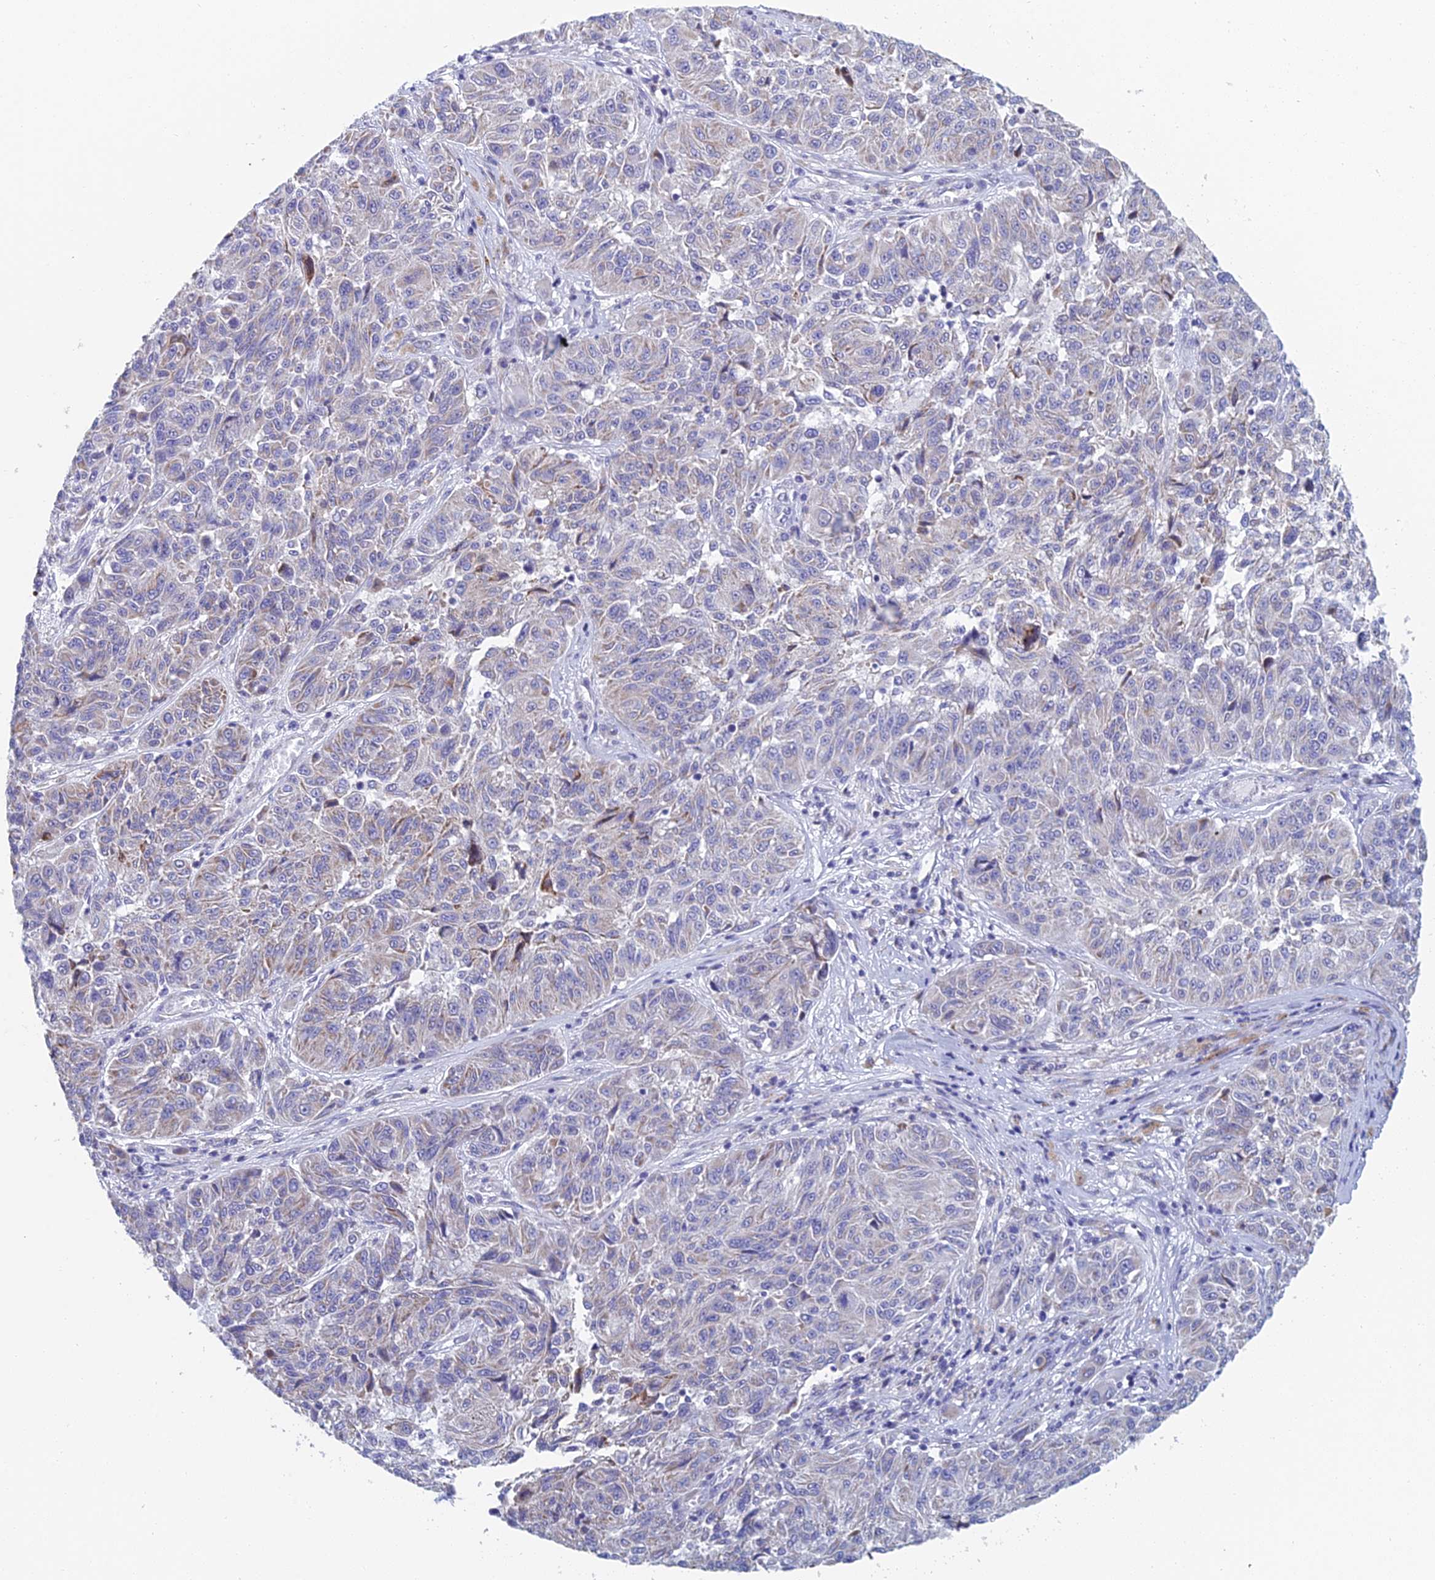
{"staining": {"intensity": "weak", "quantity": "25%-75%", "location": "cytoplasmic/membranous"}, "tissue": "melanoma", "cell_type": "Tumor cells", "image_type": "cancer", "snomed": [{"axis": "morphology", "description": "Malignant melanoma, NOS"}, {"axis": "topography", "description": "Skin"}], "caption": "A brown stain labels weak cytoplasmic/membranous expression of a protein in human melanoma tumor cells.", "gene": "ACSM1", "patient": {"sex": "male", "age": 53}}